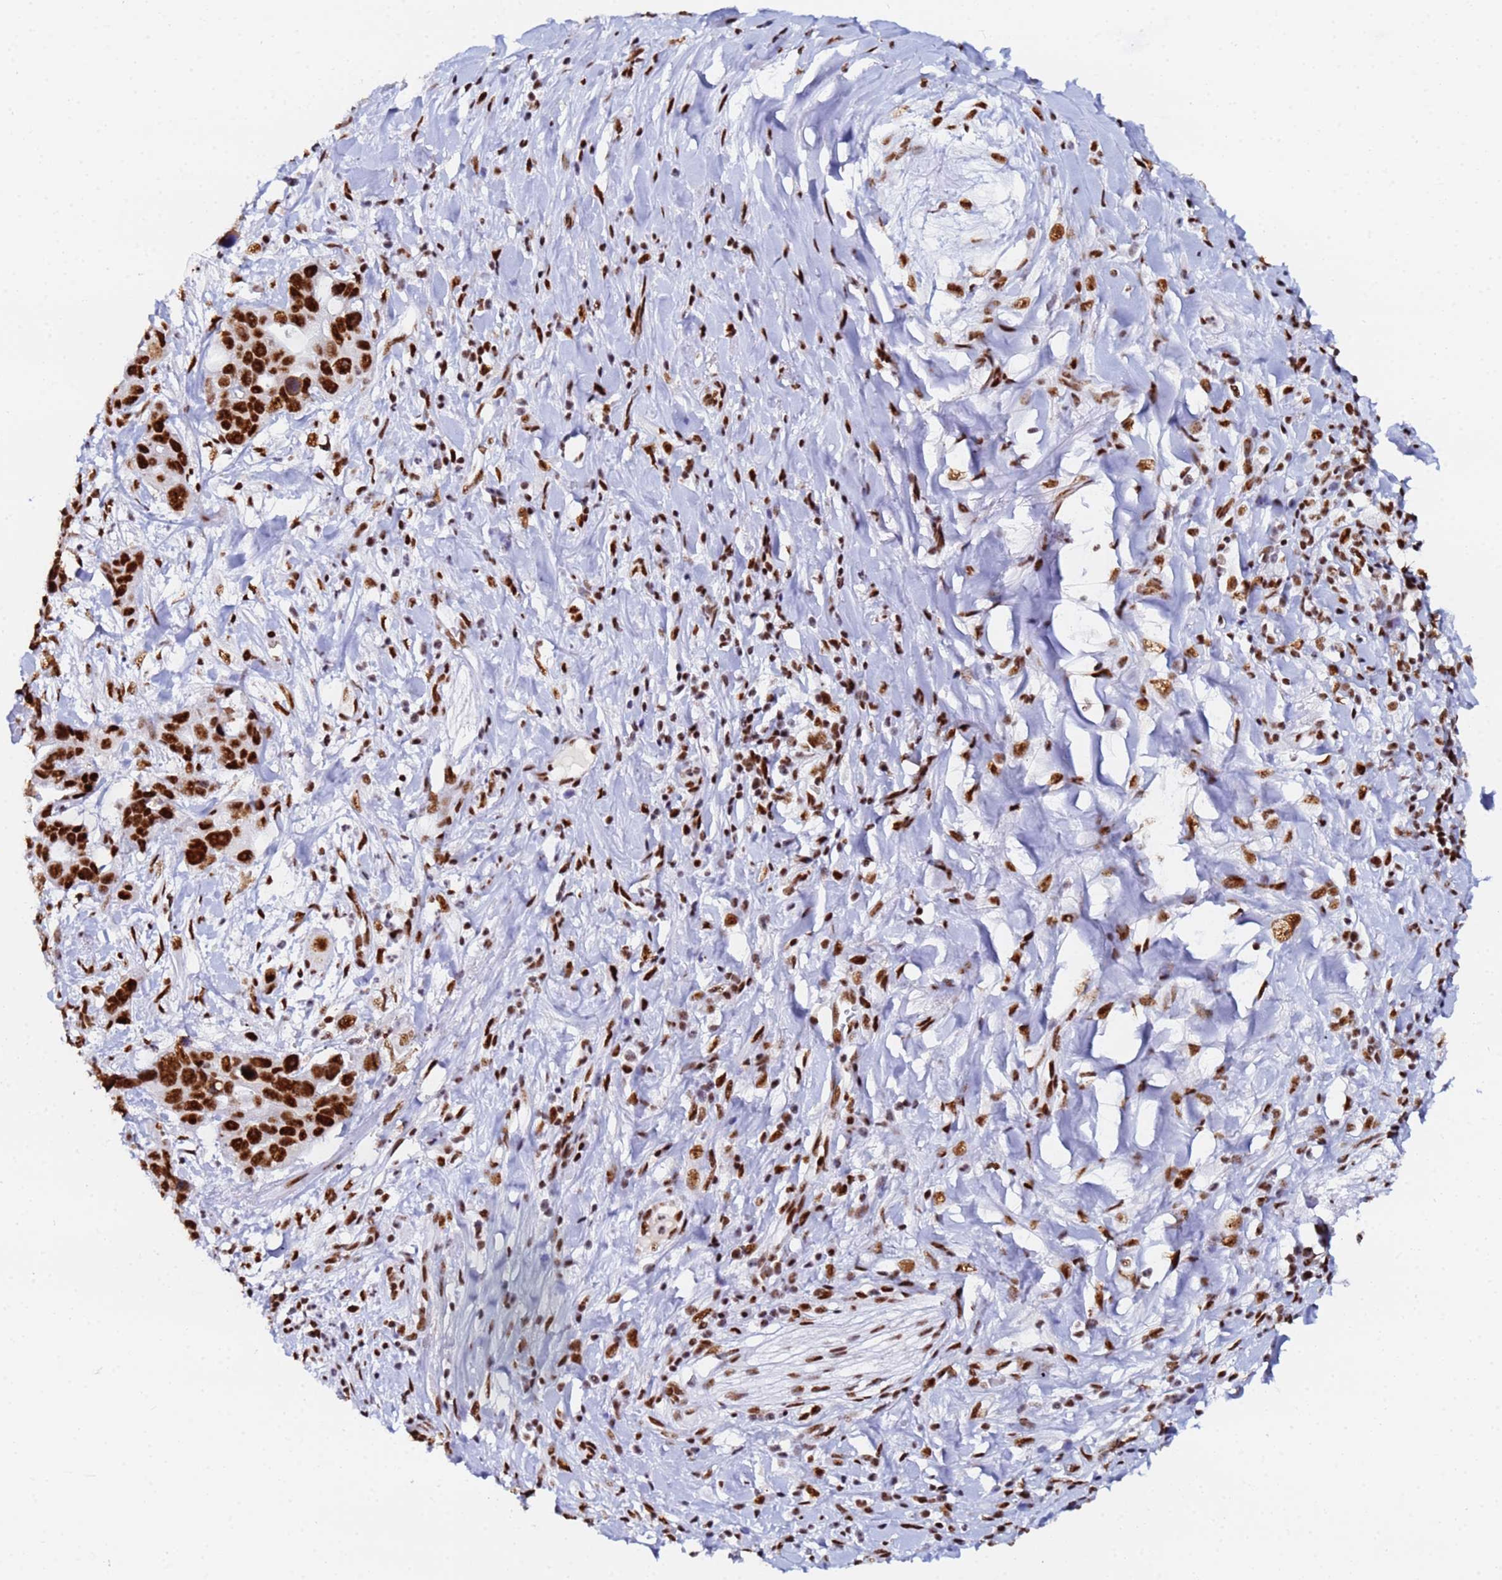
{"staining": {"intensity": "strong", "quantity": ">75%", "location": "nuclear"}, "tissue": "pancreatic cancer", "cell_type": "Tumor cells", "image_type": "cancer", "snomed": [{"axis": "morphology", "description": "Normal tissue, NOS"}, {"axis": "morphology", "description": "Adenocarcinoma, NOS"}, {"axis": "topography", "description": "Lymph node"}, {"axis": "topography", "description": "Pancreas"}], "caption": "Tumor cells display high levels of strong nuclear expression in about >75% of cells in pancreatic cancer (adenocarcinoma).", "gene": "SNRPA1", "patient": {"sex": "female", "age": 67}}